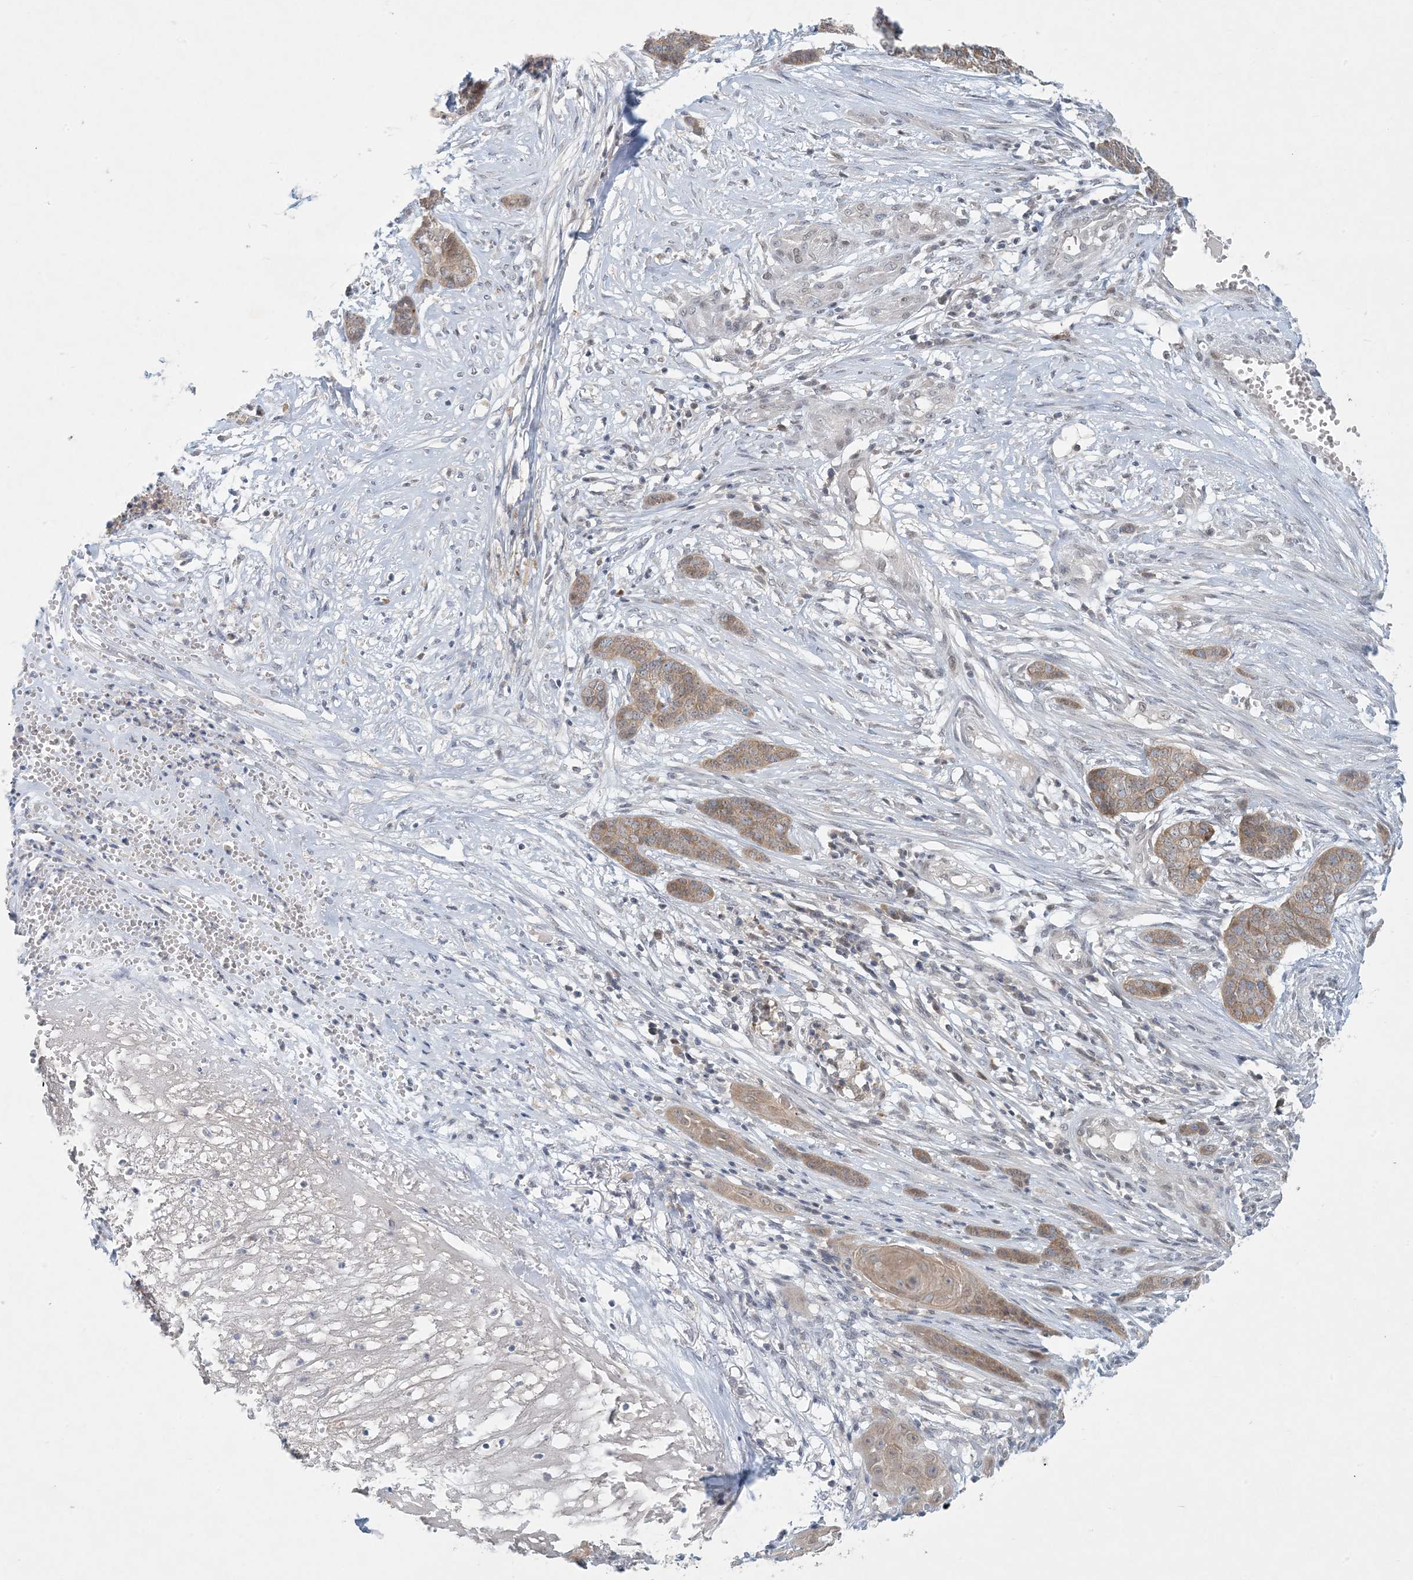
{"staining": {"intensity": "moderate", "quantity": ">75%", "location": "cytoplasmic/membranous"}, "tissue": "skin cancer", "cell_type": "Tumor cells", "image_type": "cancer", "snomed": [{"axis": "morphology", "description": "Basal cell carcinoma"}, {"axis": "topography", "description": "Skin"}], "caption": "Human skin basal cell carcinoma stained for a protein (brown) reveals moderate cytoplasmic/membranous positive positivity in about >75% of tumor cells.", "gene": "OBI1", "patient": {"sex": "female", "age": 64}}